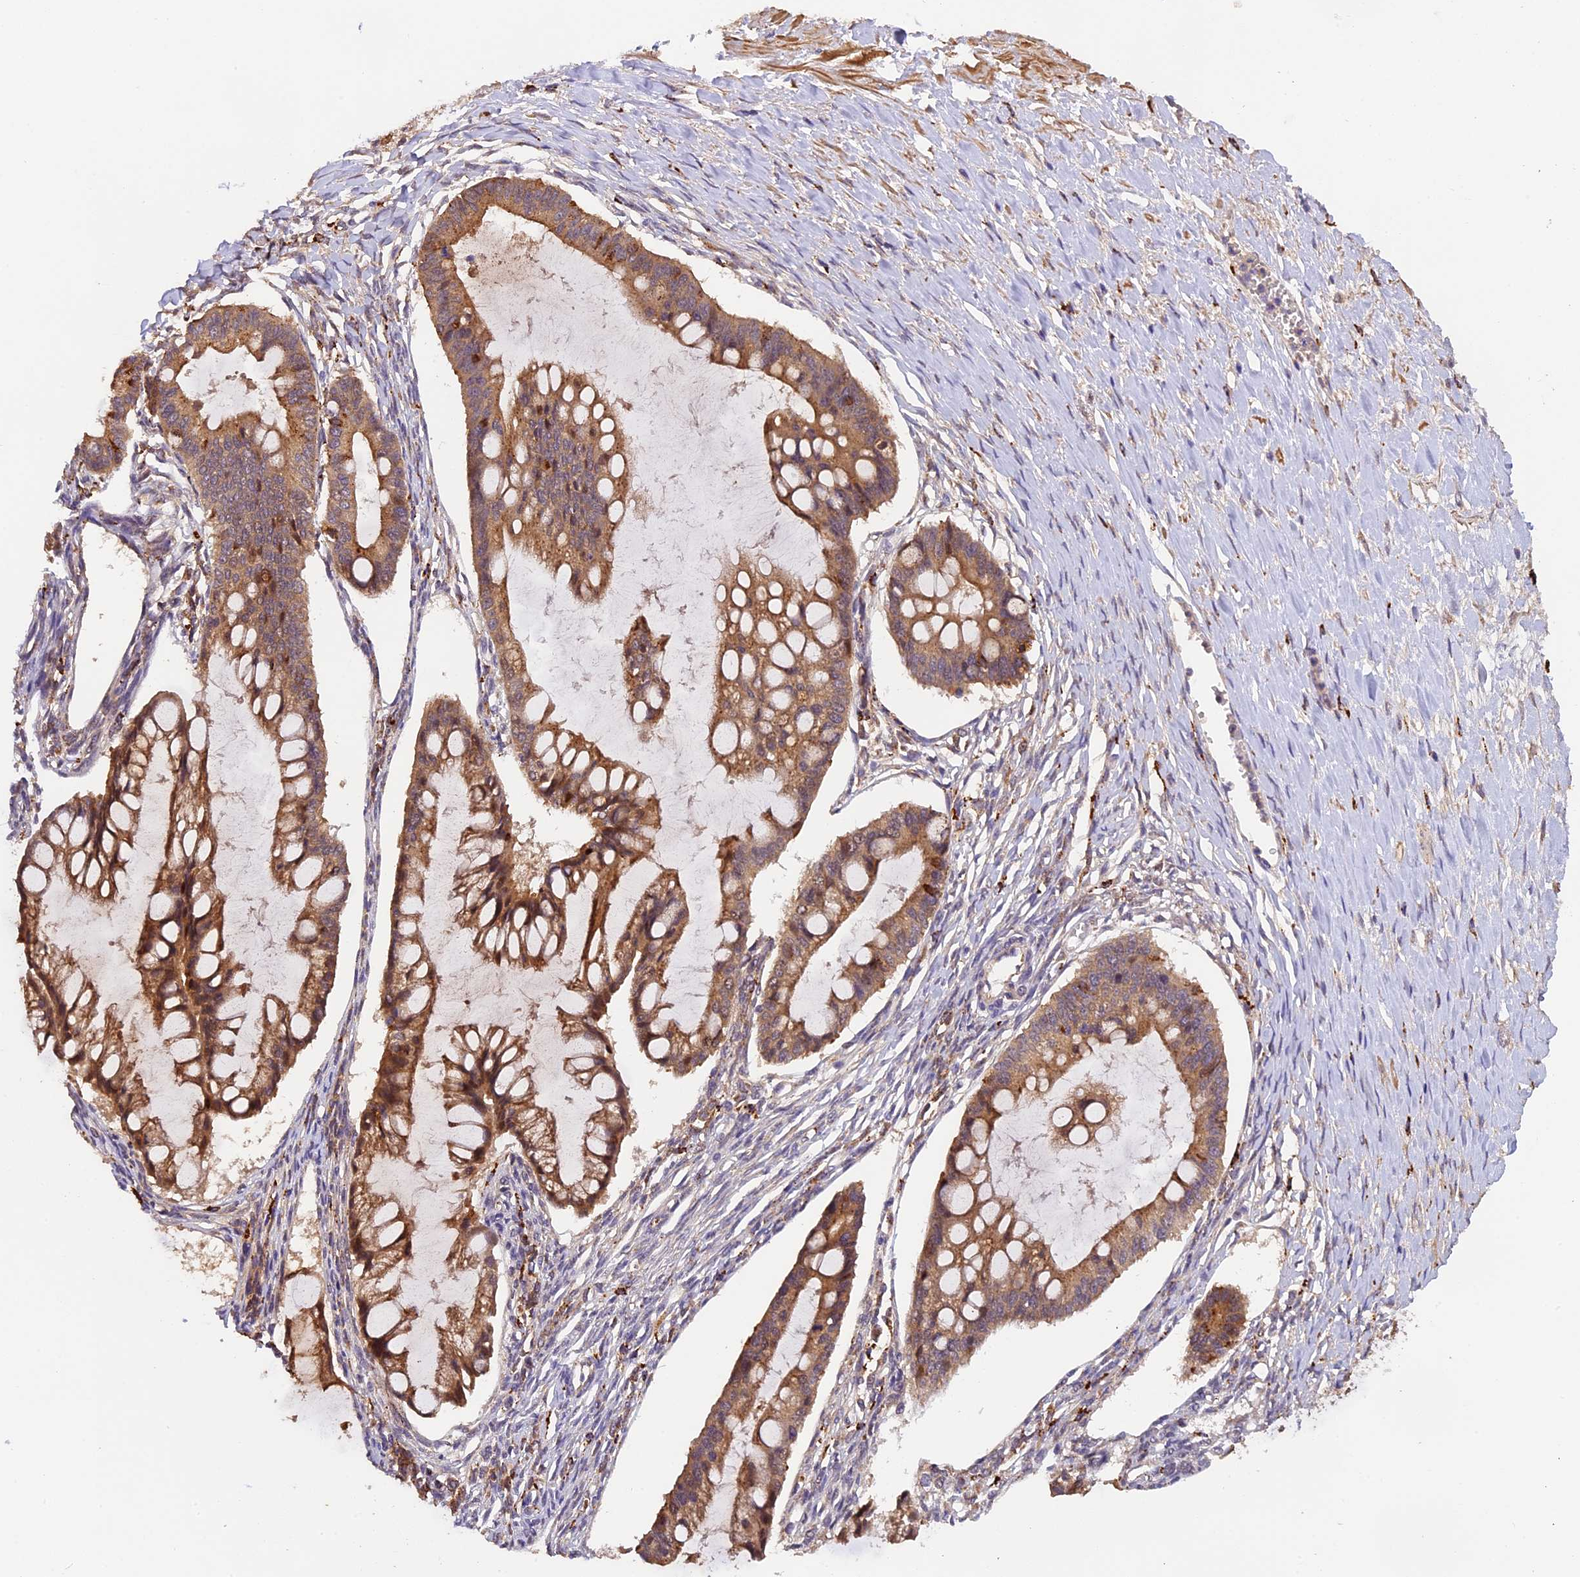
{"staining": {"intensity": "moderate", "quantity": ">75%", "location": "cytoplasmic/membranous"}, "tissue": "ovarian cancer", "cell_type": "Tumor cells", "image_type": "cancer", "snomed": [{"axis": "morphology", "description": "Cystadenocarcinoma, mucinous, NOS"}, {"axis": "topography", "description": "Ovary"}], "caption": "Tumor cells display medium levels of moderate cytoplasmic/membranous expression in approximately >75% of cells in ovarian cancer (mucinous cystadenocarcinoma). Nuclei are stained in blue.", "gene": "COPE", "patient": {"sex": "female", "age": 73}}